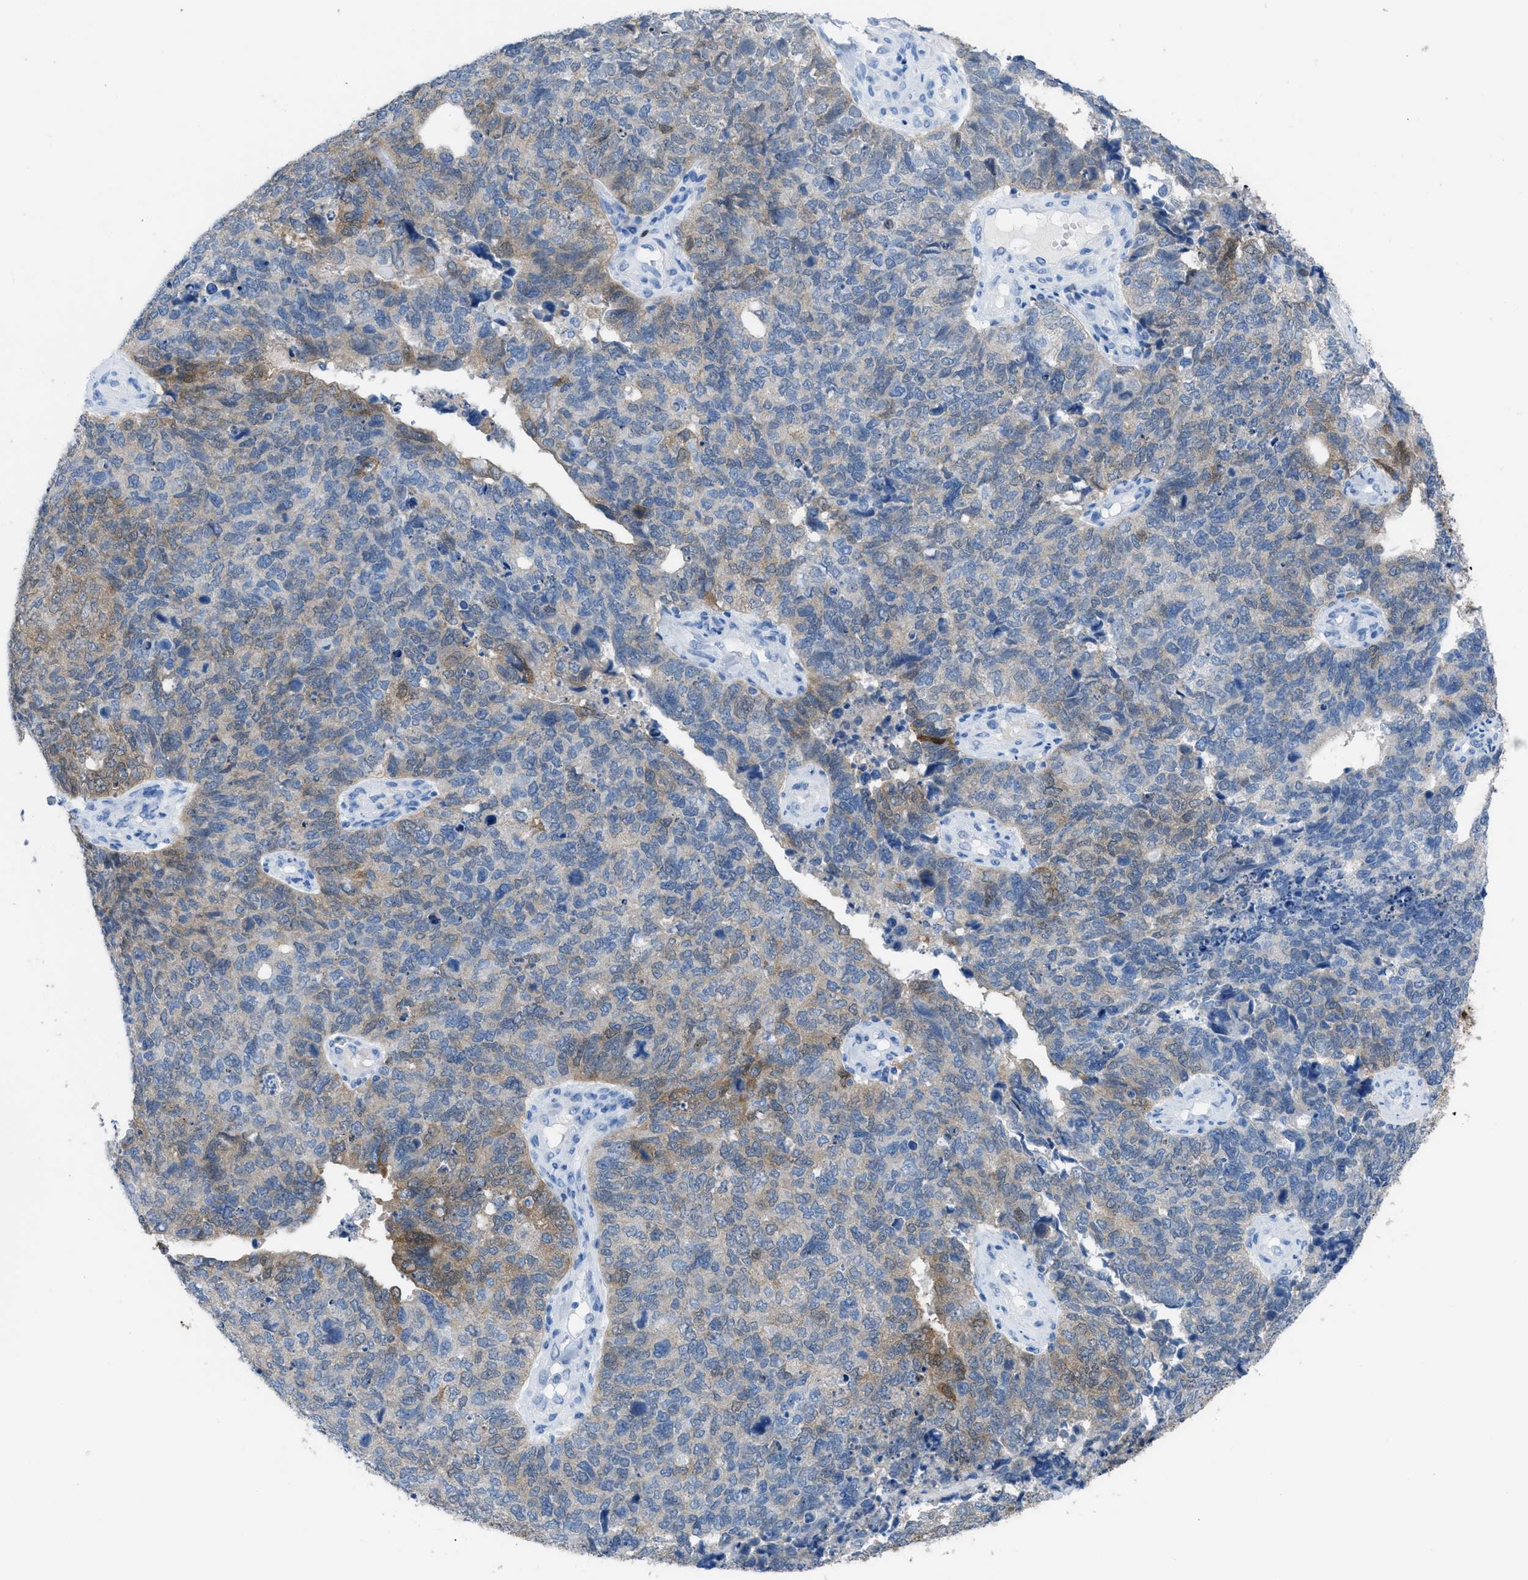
{"staining": {"intensity": "moderate", "quantity": "<25%", "location": "cytoplasmic/membranous"}, "tissue": "cervical cancer", "cell_type": "Tumor cells", "image_type": "cancer", "snomed": [{"axis": "morphology", "description": "Squamous cell carcinoma, NOS"}, {"axis": "topography", "description": "Cervix"}], "caption": "Protein analysis of squamous cell carcinoma (cervical) tissue displays moderate cytoplasmic/membranous expression in approximately <25% of tumor cells. (Brightfield microscopy of DAB IHC at high magnification).", "gene": "CDKN2A", "patient": {"sex": "female", "age": 63}}